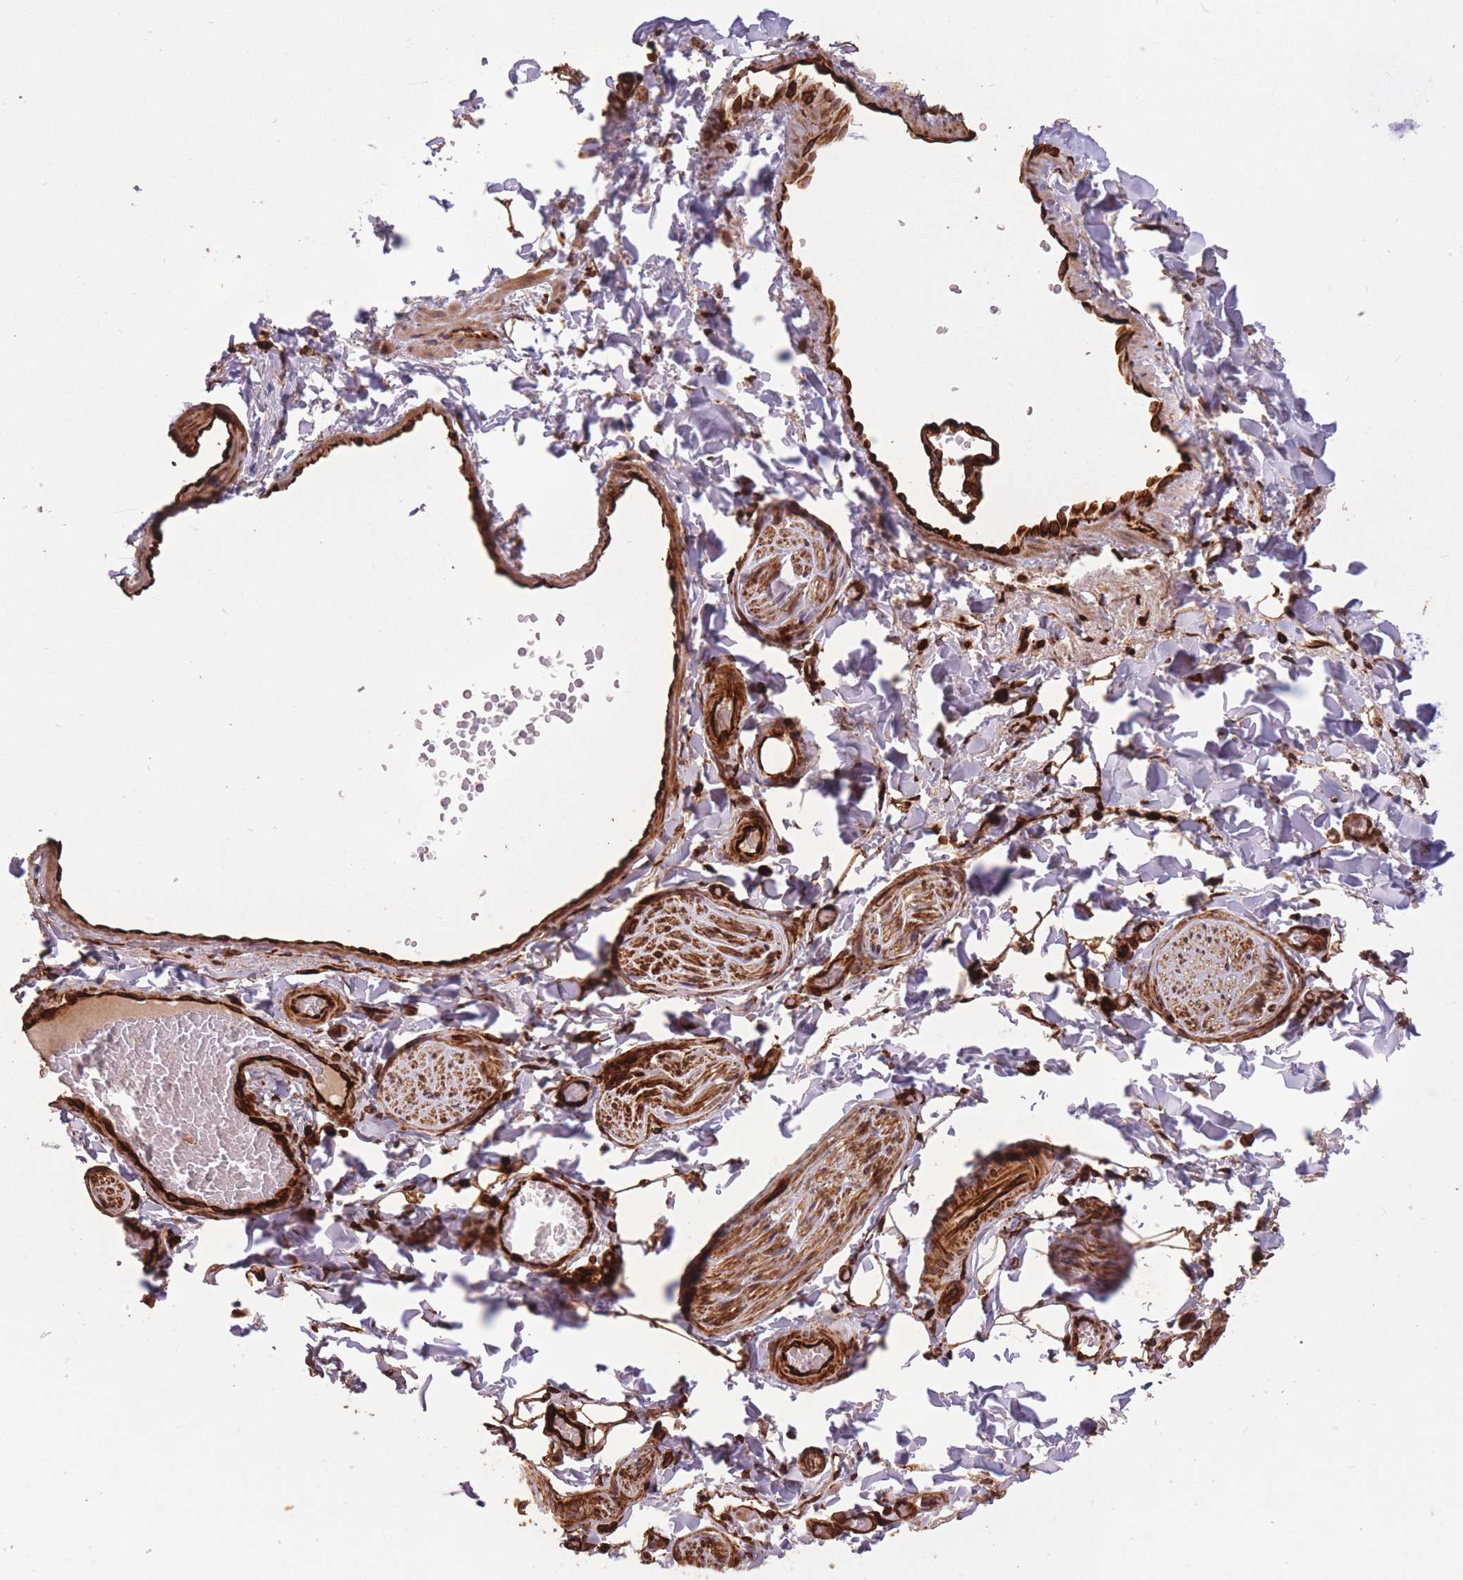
{"staining": {"intensity": "moderate", "quantity": "25%-75%", "location": "cytoplasmic/membranous"}, "tissue": "adipose tissue", "cell_type": "Adipocytes", "image_type": "normal", "snomed": [{"axis": "morphology", "description": "Normal tissue, NOS"}, {"axis": "morphology", "description": "Carcinoma, NOS"}, {"axis": "topography", "description": "Pancreas"}, {"axis": "topography", "description": "Peripheral nerve tissue"}], "caption": "Moderate cytoplasmic/membranous expression is identified in about 25%-75% of adipocytes in unremarkable adipose tissue.", "gene": "ERBB3", "patient": {"sex": "female", "age": 29}}